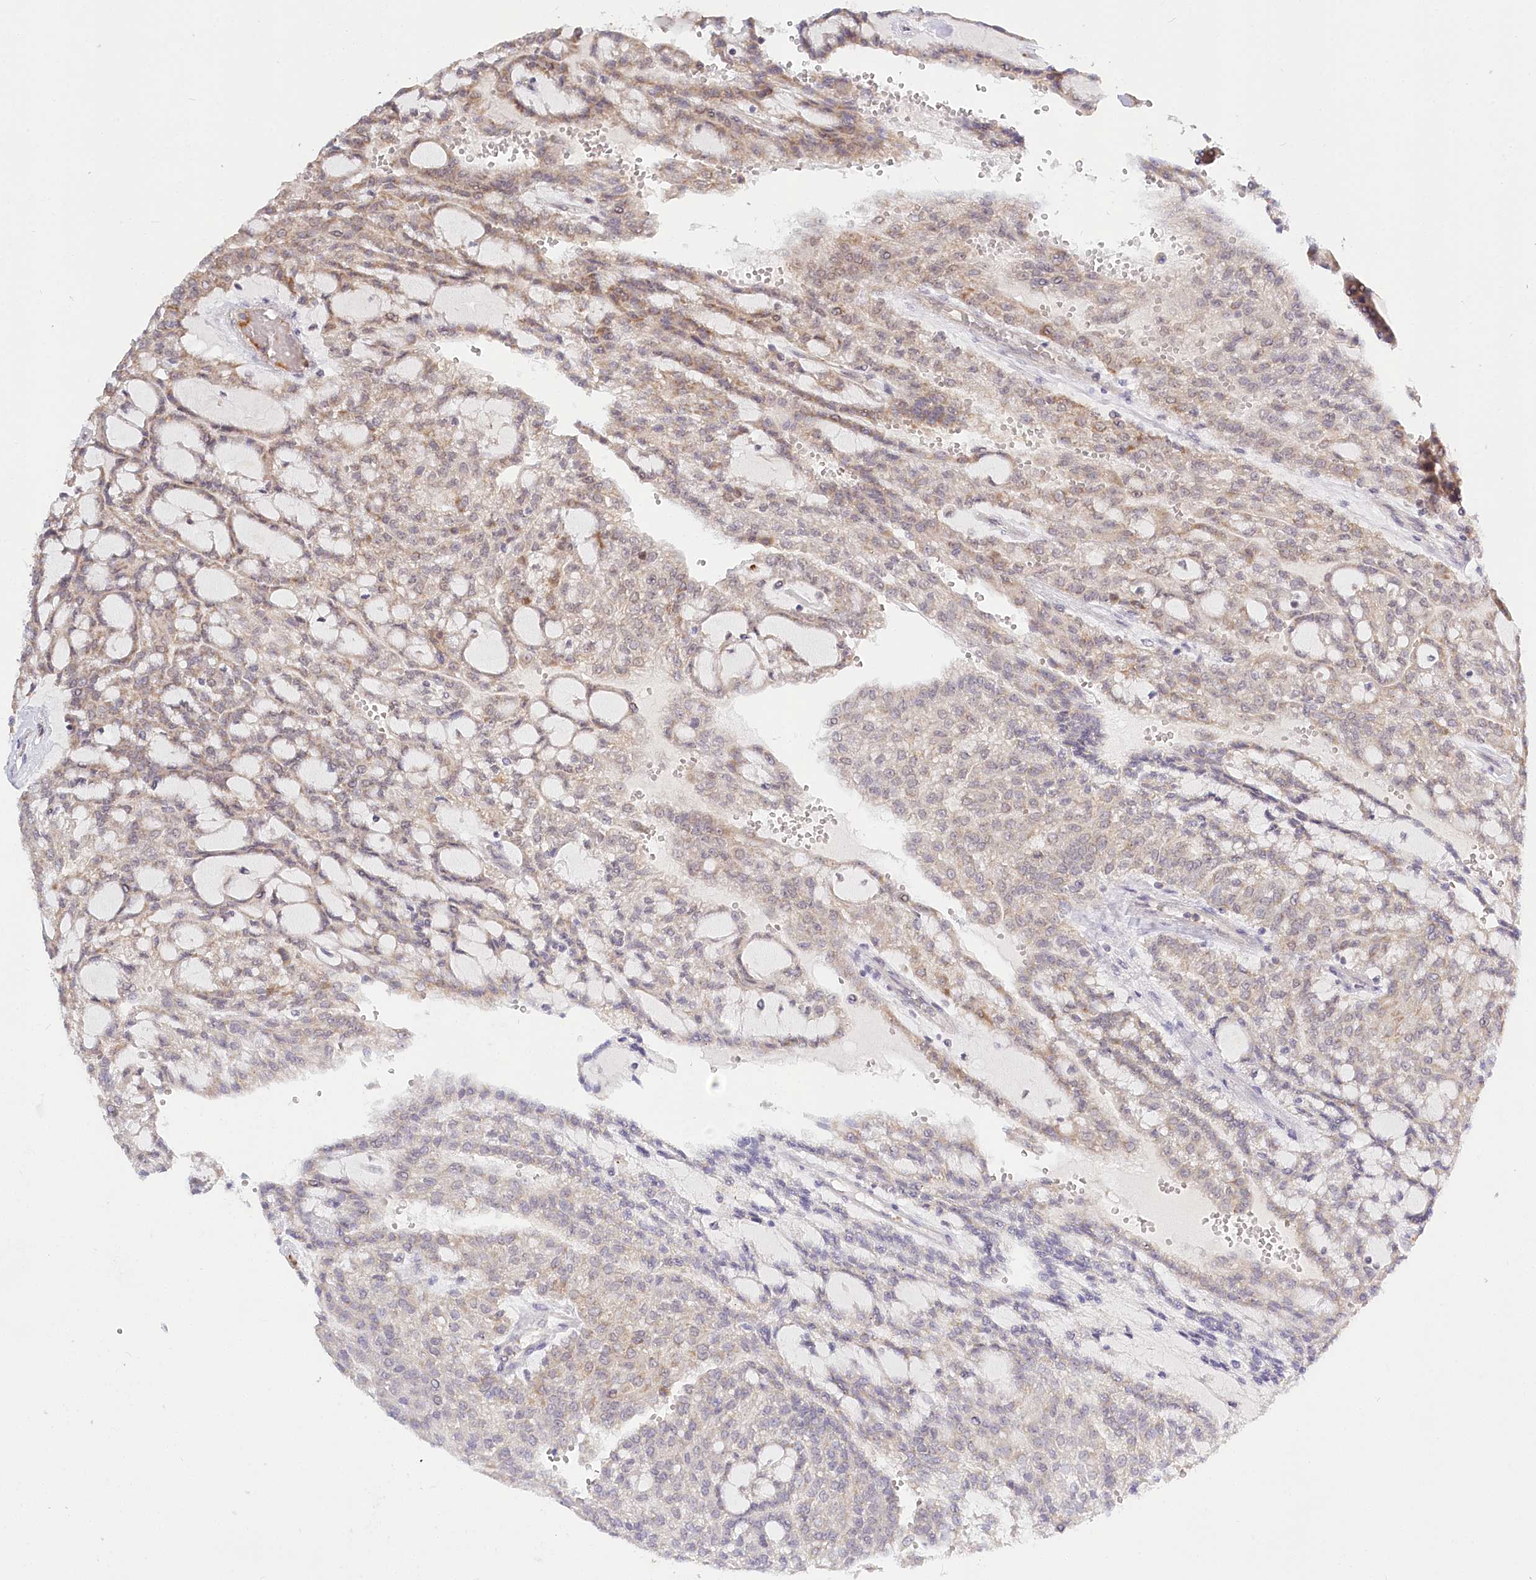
{"staining": {"intensity": "weak", "quantity": "25%-75%", "location": "cytoplasmic/membranous"}, "tissue": "renal cancer", "cell_type": "Tumor cells", "image_type": "cancer", "snomed": [{"axis": "morphology", "description": "Adenocarcinoma, NOS"}, {"axis": "topography", "description": "Kidney"}], "caption": "Renal cancer (adenocarcinoma) stained for a protein (brown) exhibits weak cytoplasmic/membranous positive staining in about 25%-75% of tumor cells.", "gene": "RTN4IP1", "patient": {"sex": "male", "age": 63}}